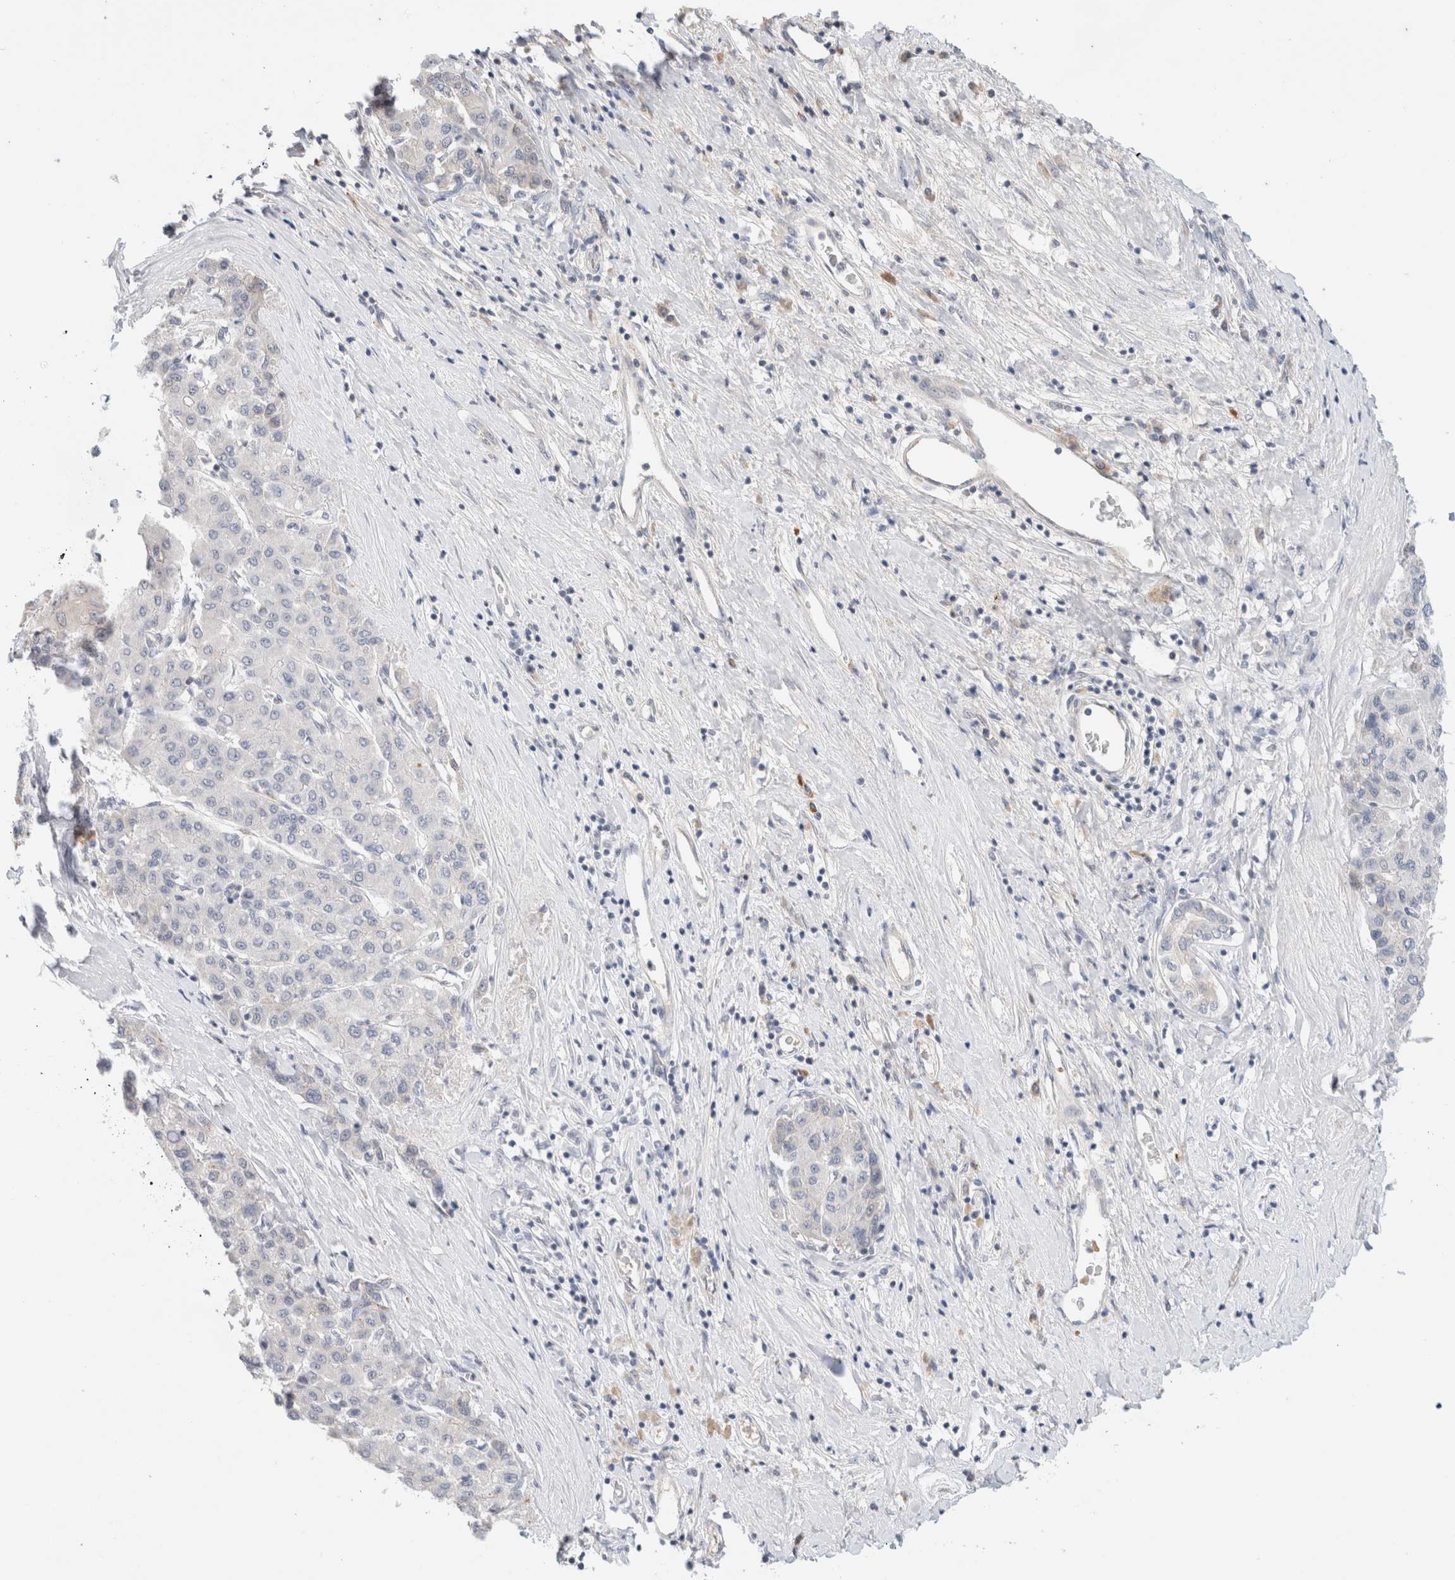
{"staining": {"intensity": "negative", "quantity": "none", "location": "none"}, "tissue": "liver cancer", "cell_type": "Tumor cells", "image_type": "cancer", "snomed": [{"axis": "morphology", "description": "Carcinoma, Hepatocellular, NOS"}, {"axis": "topography", "description": "Liver"}], "caption": "Immunohistochemical staining of human liver cancer (hepatocellular carcinoma) demonstrates no significant staining in tumor cells.", "gene": "SPRTN", "patient": {"sex": "male", "age": 65}}